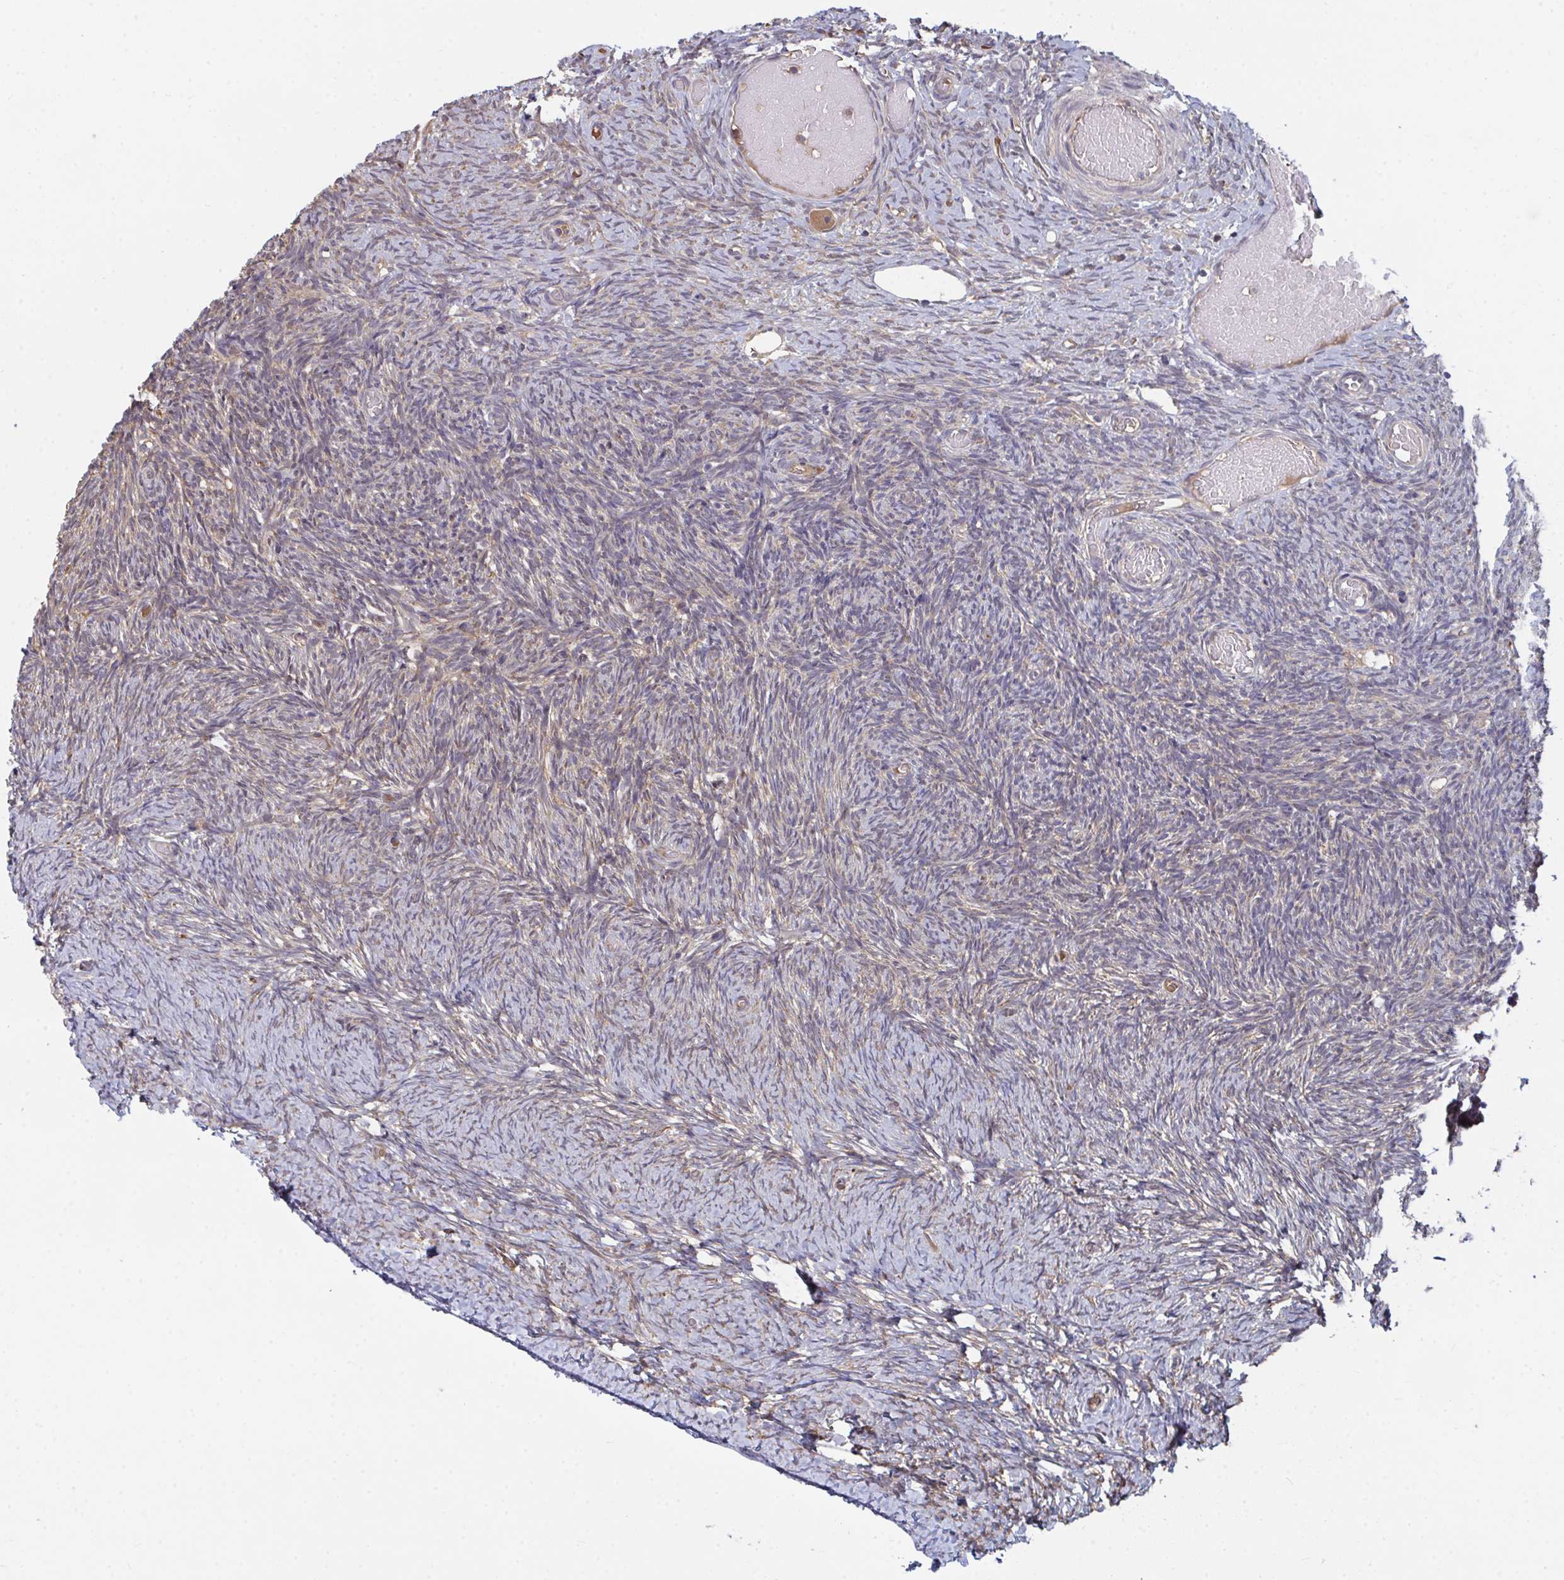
{"staining": {"intensity": "weak", "quantity": "25%-75%", "location": "cytoplasmic/membranous"}, "tissue": "ovary", "cell_type": "Ovarian stroma cells", "image_type": "normal", "snomed": [{"axis": "morphology", "description": "Normal tissue, NOS"}, {"axis": "topography", "description": "Ovary"}], "caption": "Immunohistochemistry (IHC) histopathology image of benign ovary stained for a protein (brown), which exhibits low levels of weak cytoplasmic/membranous positivity in about 25%-75% of ovarian stroma cells.", "gene": "TTC9C", "patient": {"sex": "female", "age": 39}}